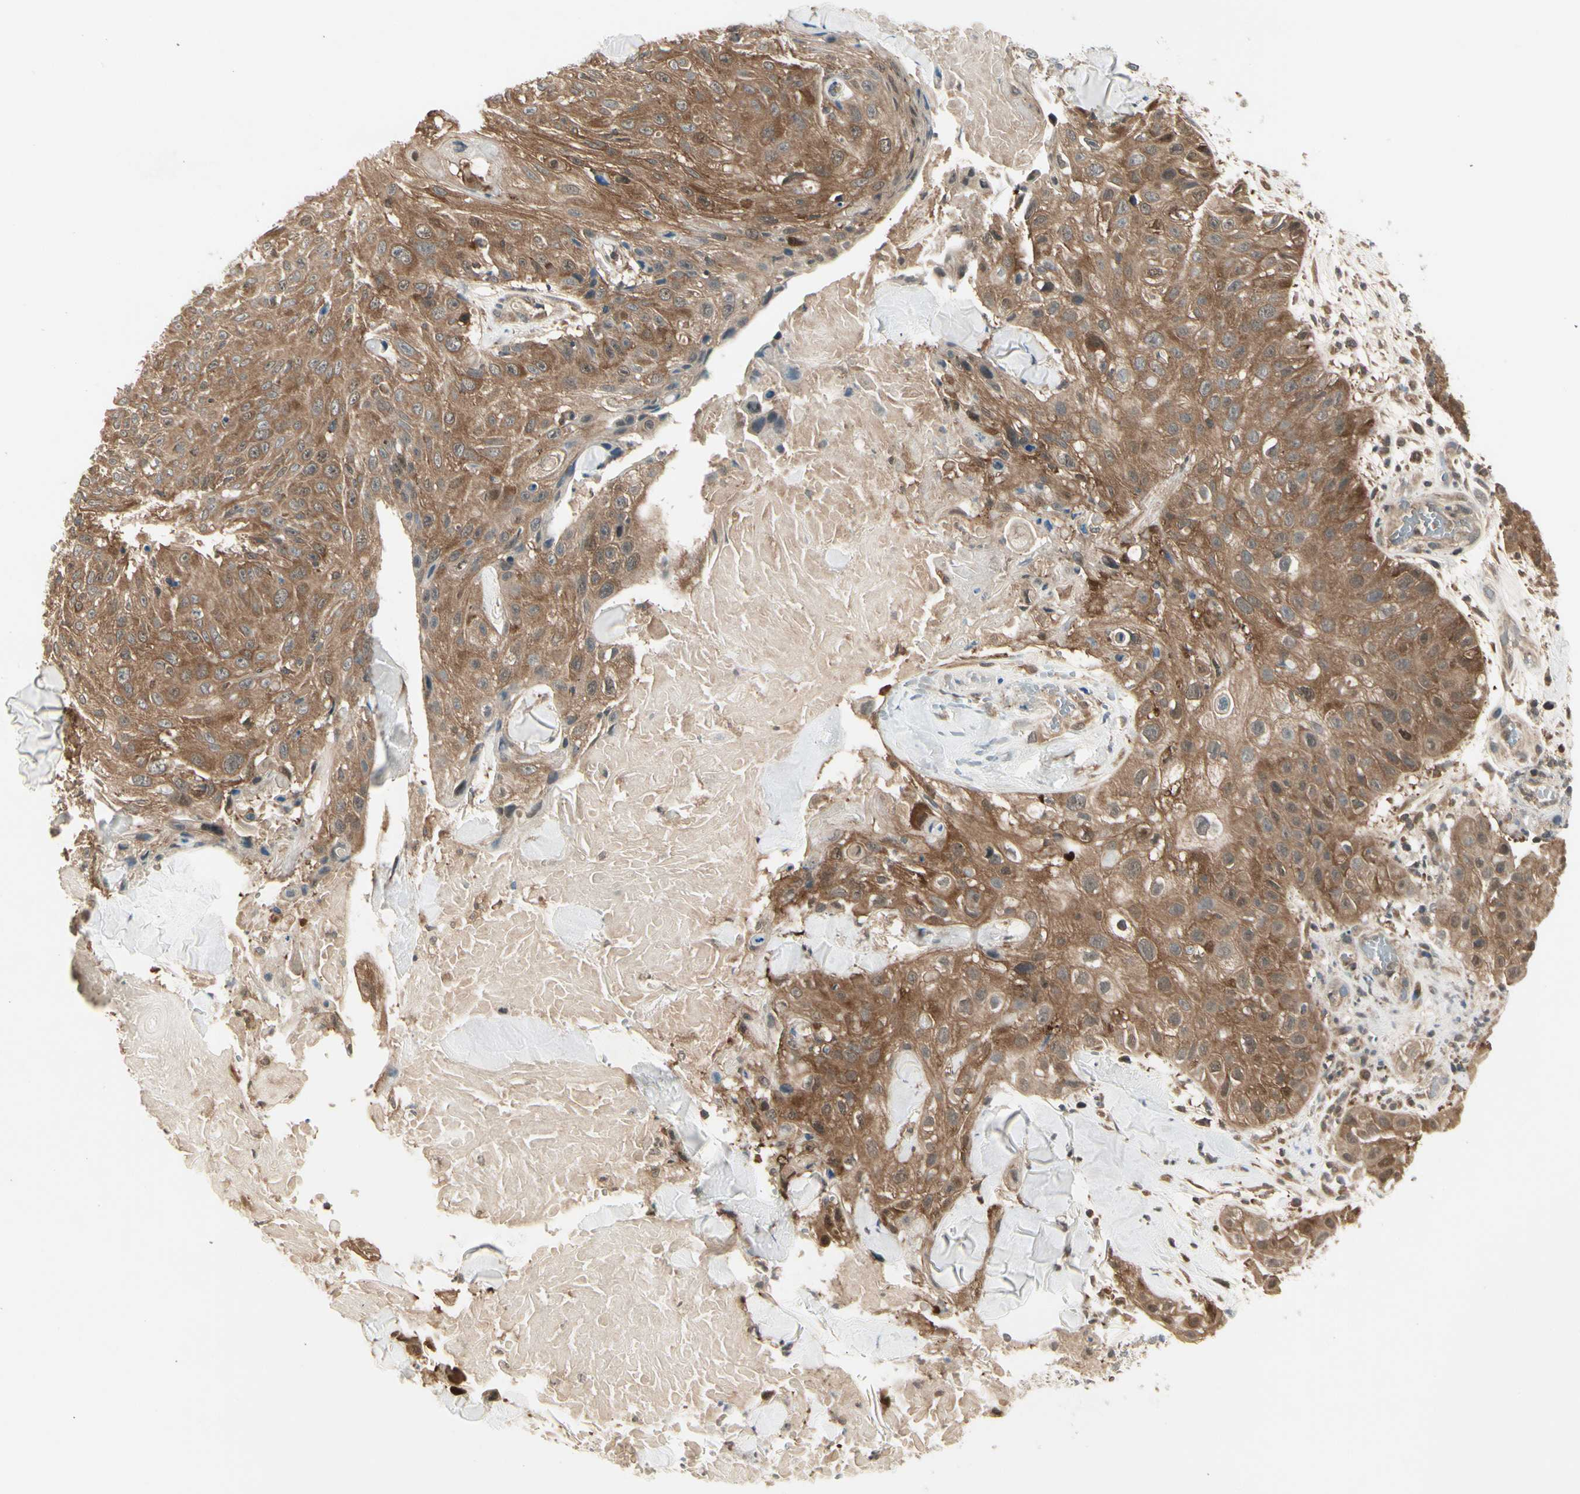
{"staining": {"intensity": "moderate", "quantity": ">75%", "location": "cytoplasmic/membranous"}, "tissue": "skin cancer", "cell_type": "Tumor cells", "image_type": "cancer", "snomed": [{"axis": "morphology", "description": "Squamous cell carcinoma, NOS"}, {"axis": "topography", "description": "Skin"}], "caption": "Skin cancer (squamous cell carcinoma) stained with a brown dye exhibits moderate cytoplasmic/membranous positive staining in about >75% of tumor cells.", "gene": "OXSR1", "patient": {"sex": "male", "age": 86}}